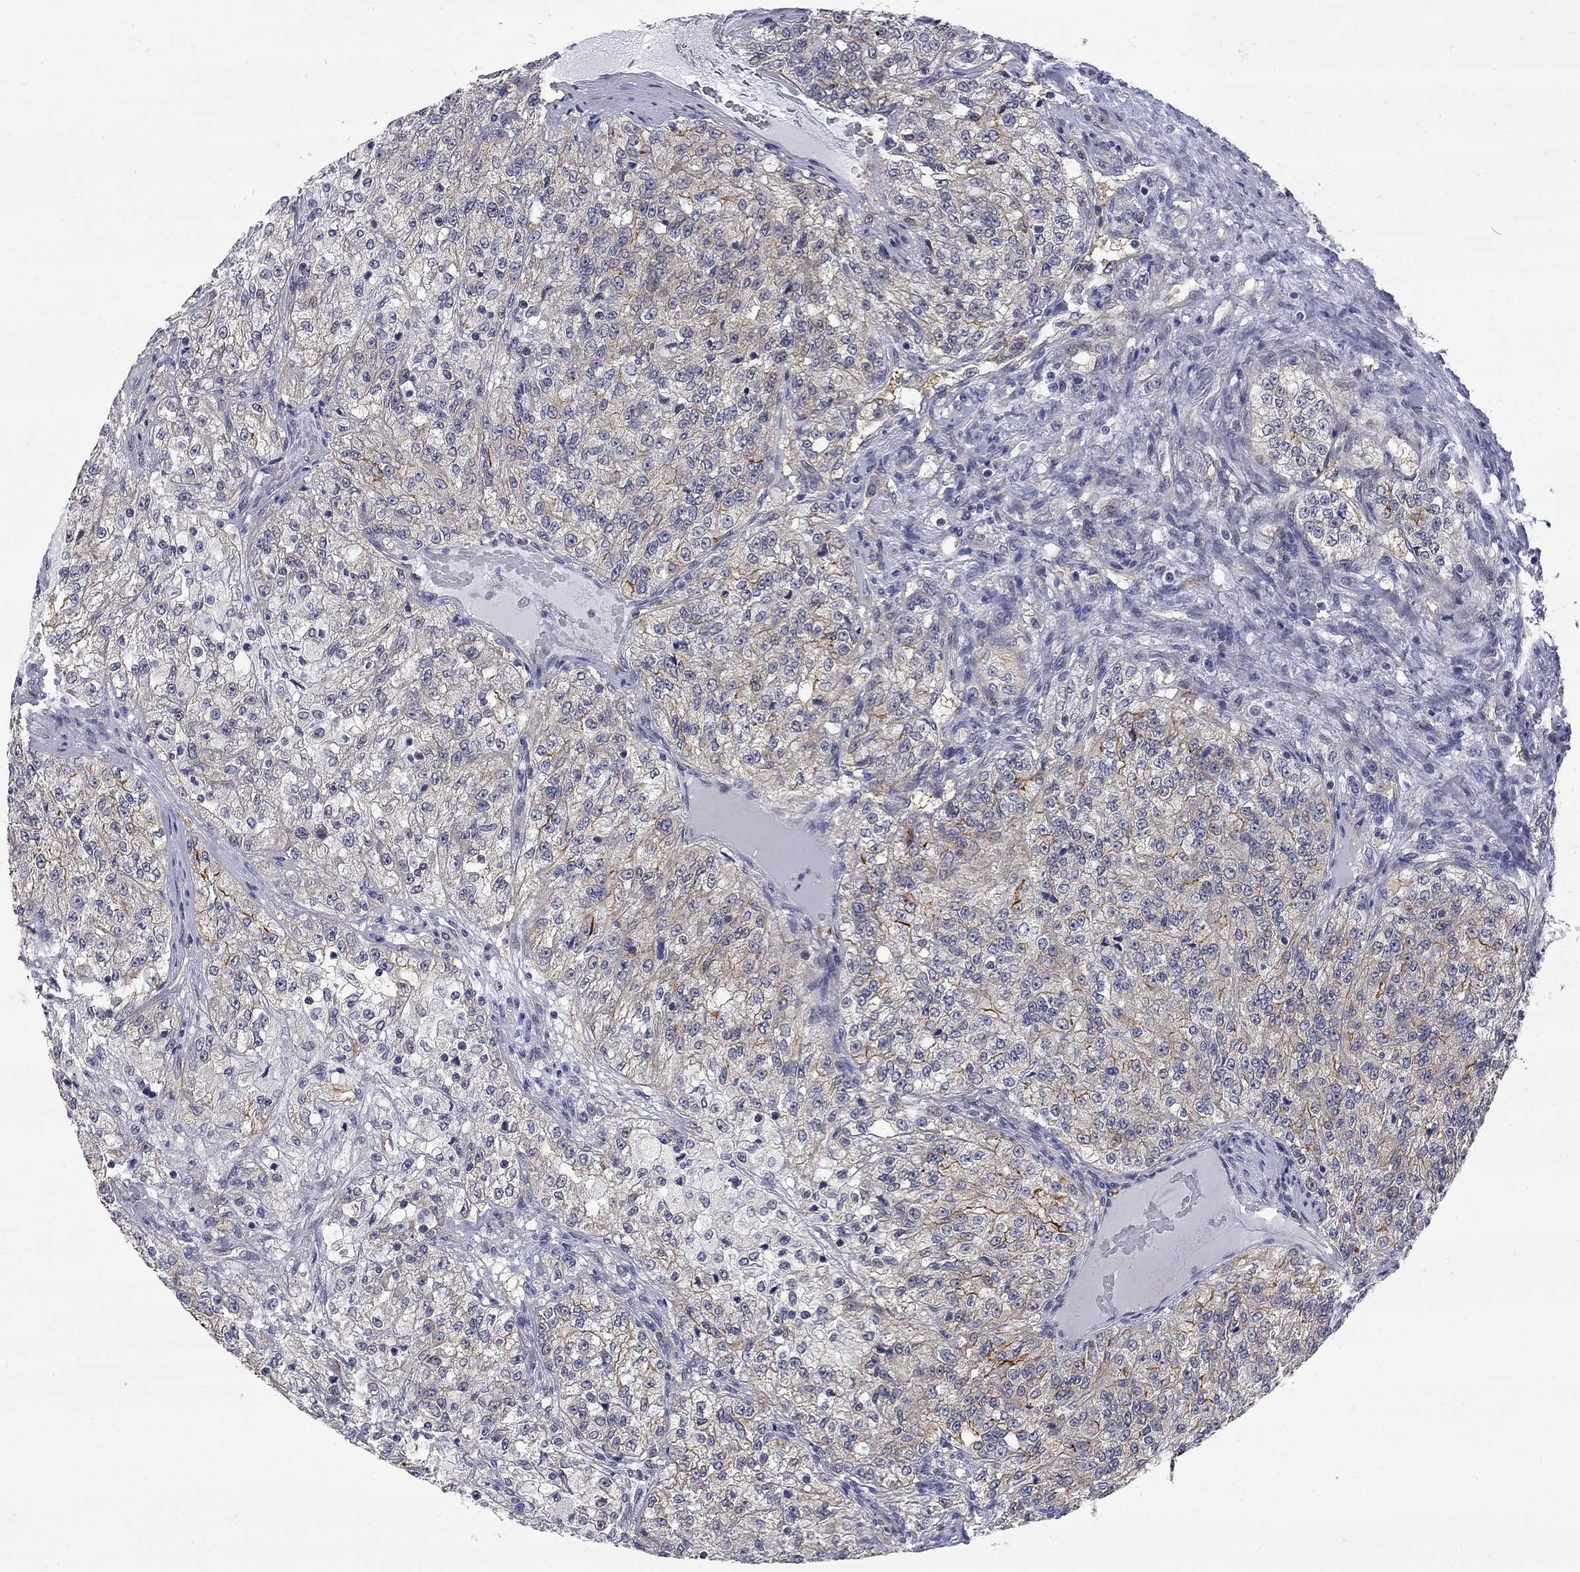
{"staining": {"intensity": "strong", "quantity": "<25%", "location": "cytoplasmic/membranous"}, "tissue": "renal cancer", "cell_type": "Tumor cells", "image_type": "cancer", "snomed": [{"axis": "morphology", "description": "Adenocarcinoma, NOS"}, {"axis": "topography", "description": "Kidney"}], "caption": "Strong cytoplasmic/membranous protein positivity is appreciated in approximately <25% of tumor cells in renal cancer (adenocarcinoma).", "gene": "GALNT8", "patient": {"sex": "female", "age": 63}}